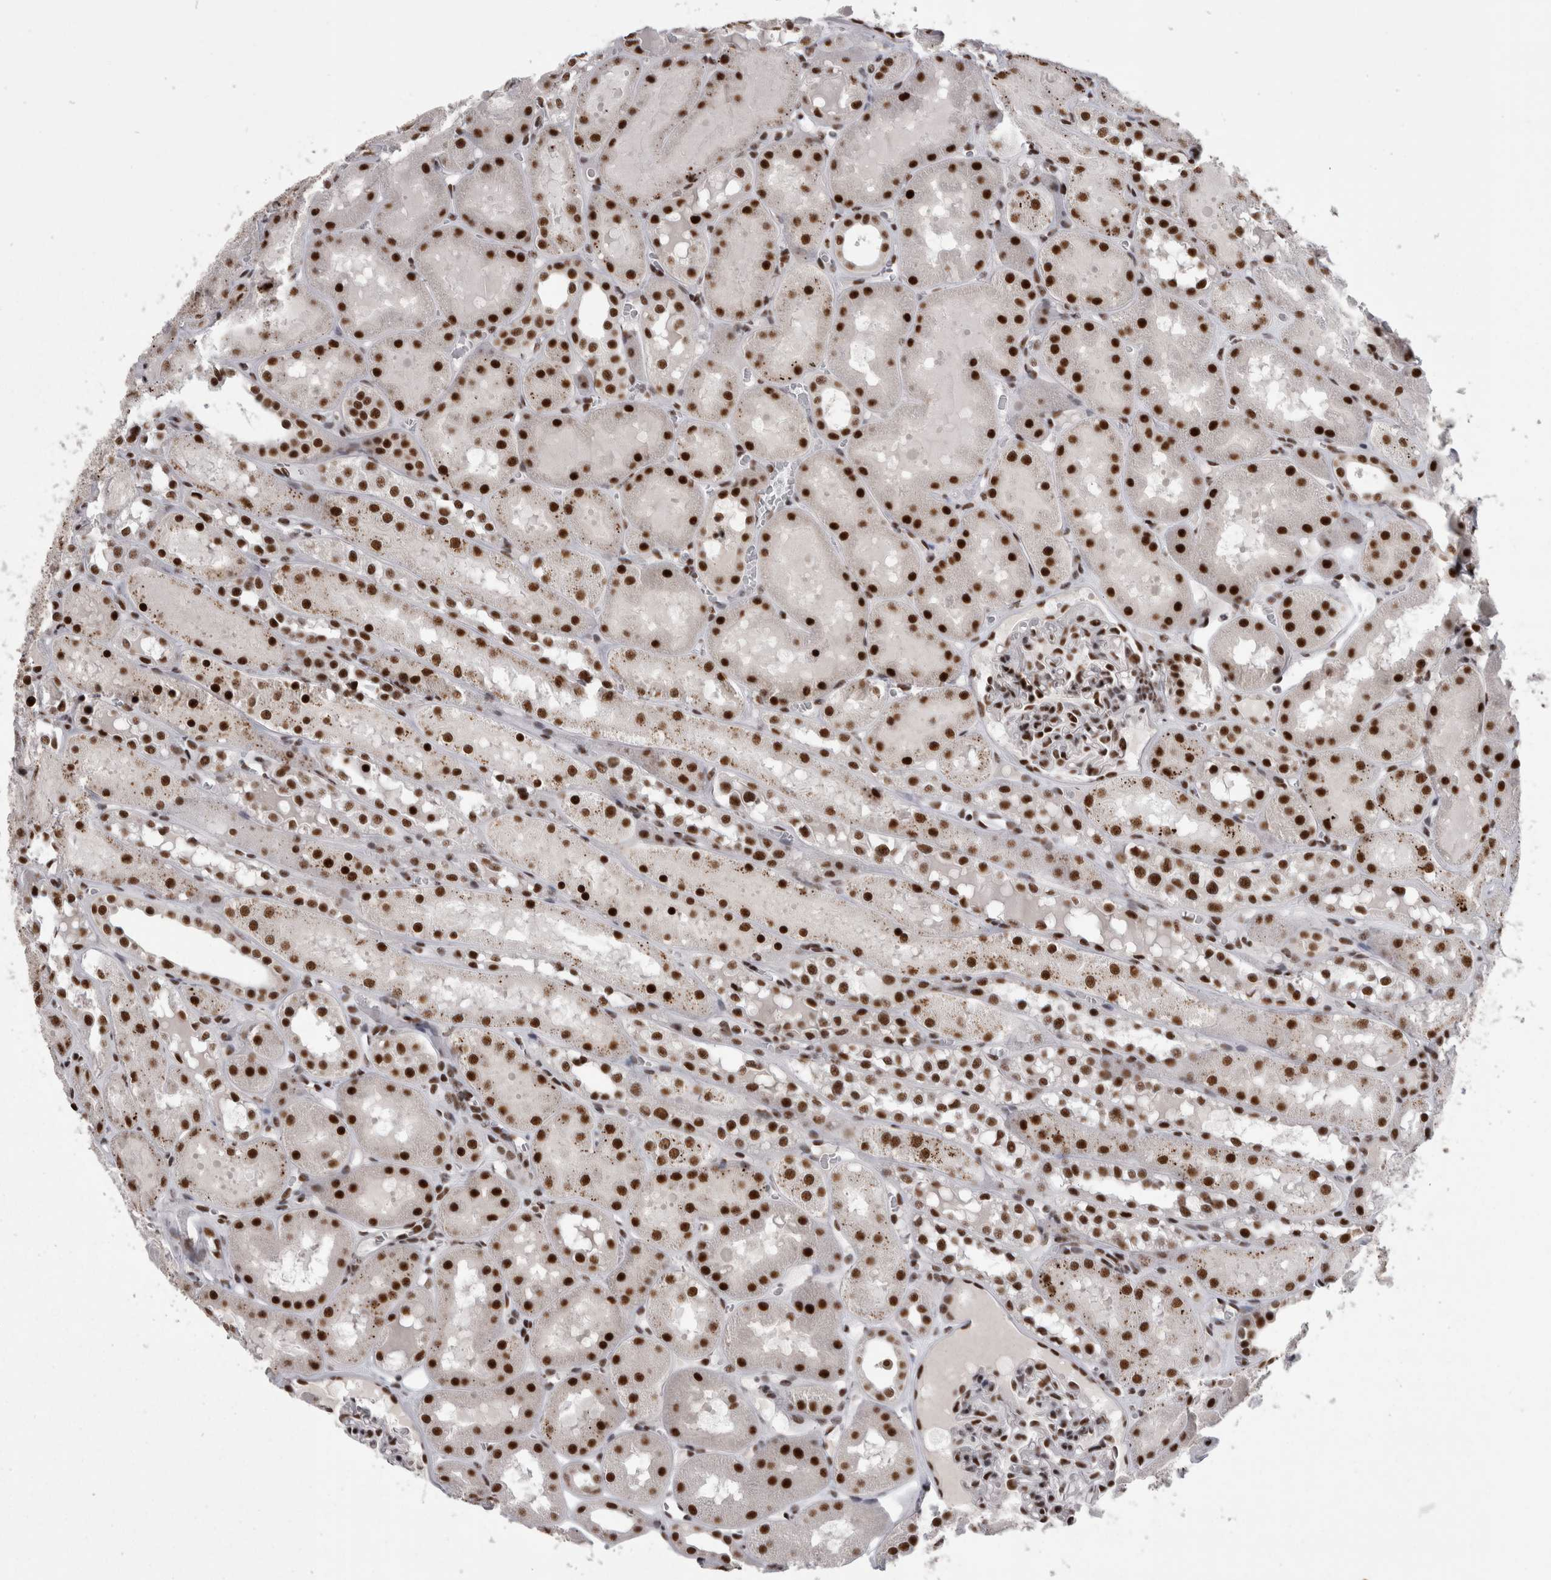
{"staining": {"intensity": "moderate", "quantity": ">75%", "location": "nuclear"}, "tissue": "kidney", "cell_type": "Cells in glomeruli", "image_type": "normal", "snomed": [{"axis": "morphology", "description": "Normal tissue, NOS"}, {"axis": "topography", "description": "Kidney"}, {"axis": "topography", "description": "Urinary bladder"}], "caption": "Normal kidney displays moderate nuclear expression in about >75% of cells in glomeruli.", "gene": "SNRNP40", "patient": {"sex": "male", "age": 16}}